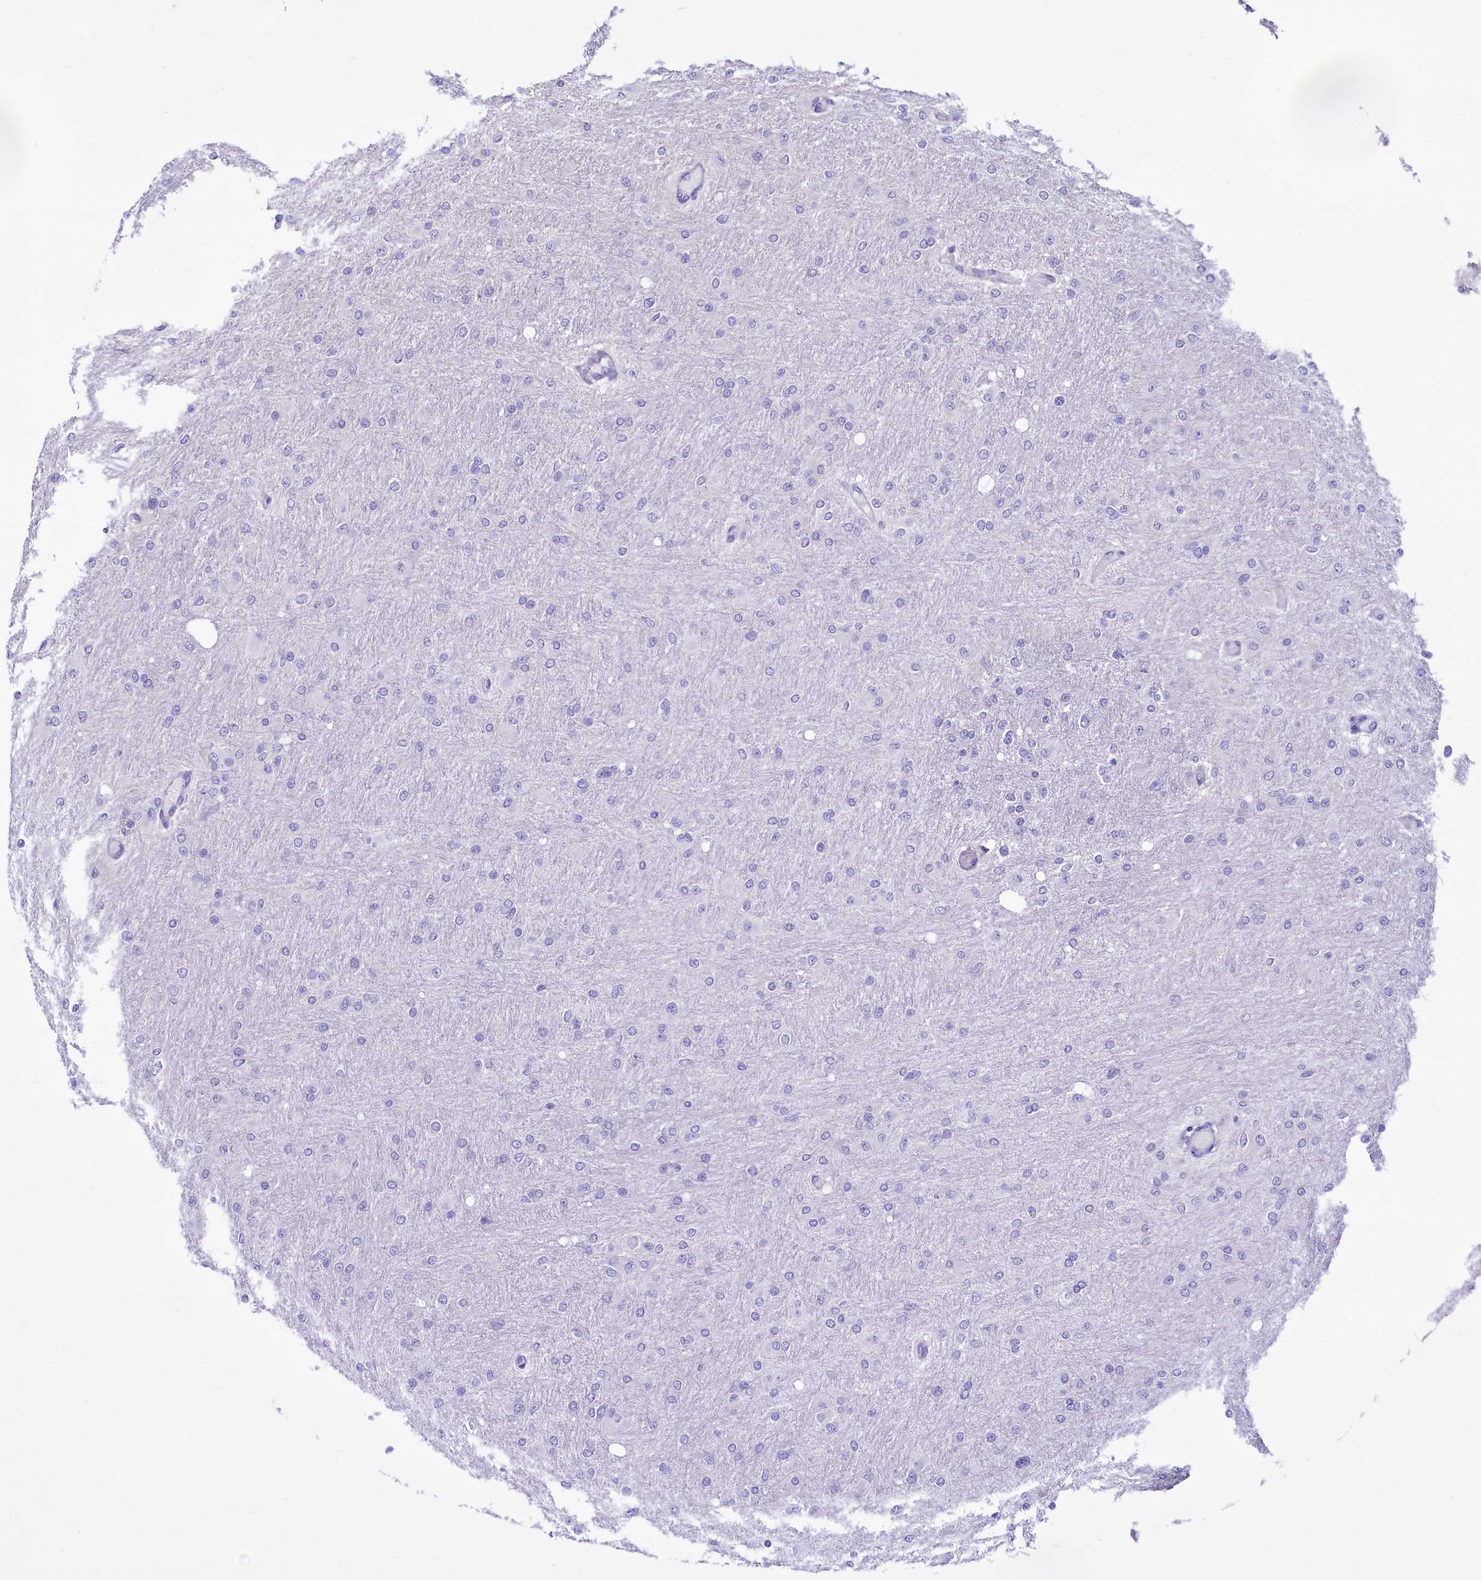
{"staining": {"intensity": "negative", "quantity": "none", "location": "none"}, "tissue": "glioma", "cell_type": "Tumor cells", "image_type": "cancer", "snomed": [{"axis": "morphology", "description": "Glioma, malignant, High grade"}, {"axis": "topography", "description": "Cerebral cortex"}], "caption": "An IHC histopathology image of malignant glioma (high-grade) is shown. There is no staining in tumor cells of malignant glioma (high-grade).", "gene": "BANK1", "patient": {"sex": "female", "age": 36}}